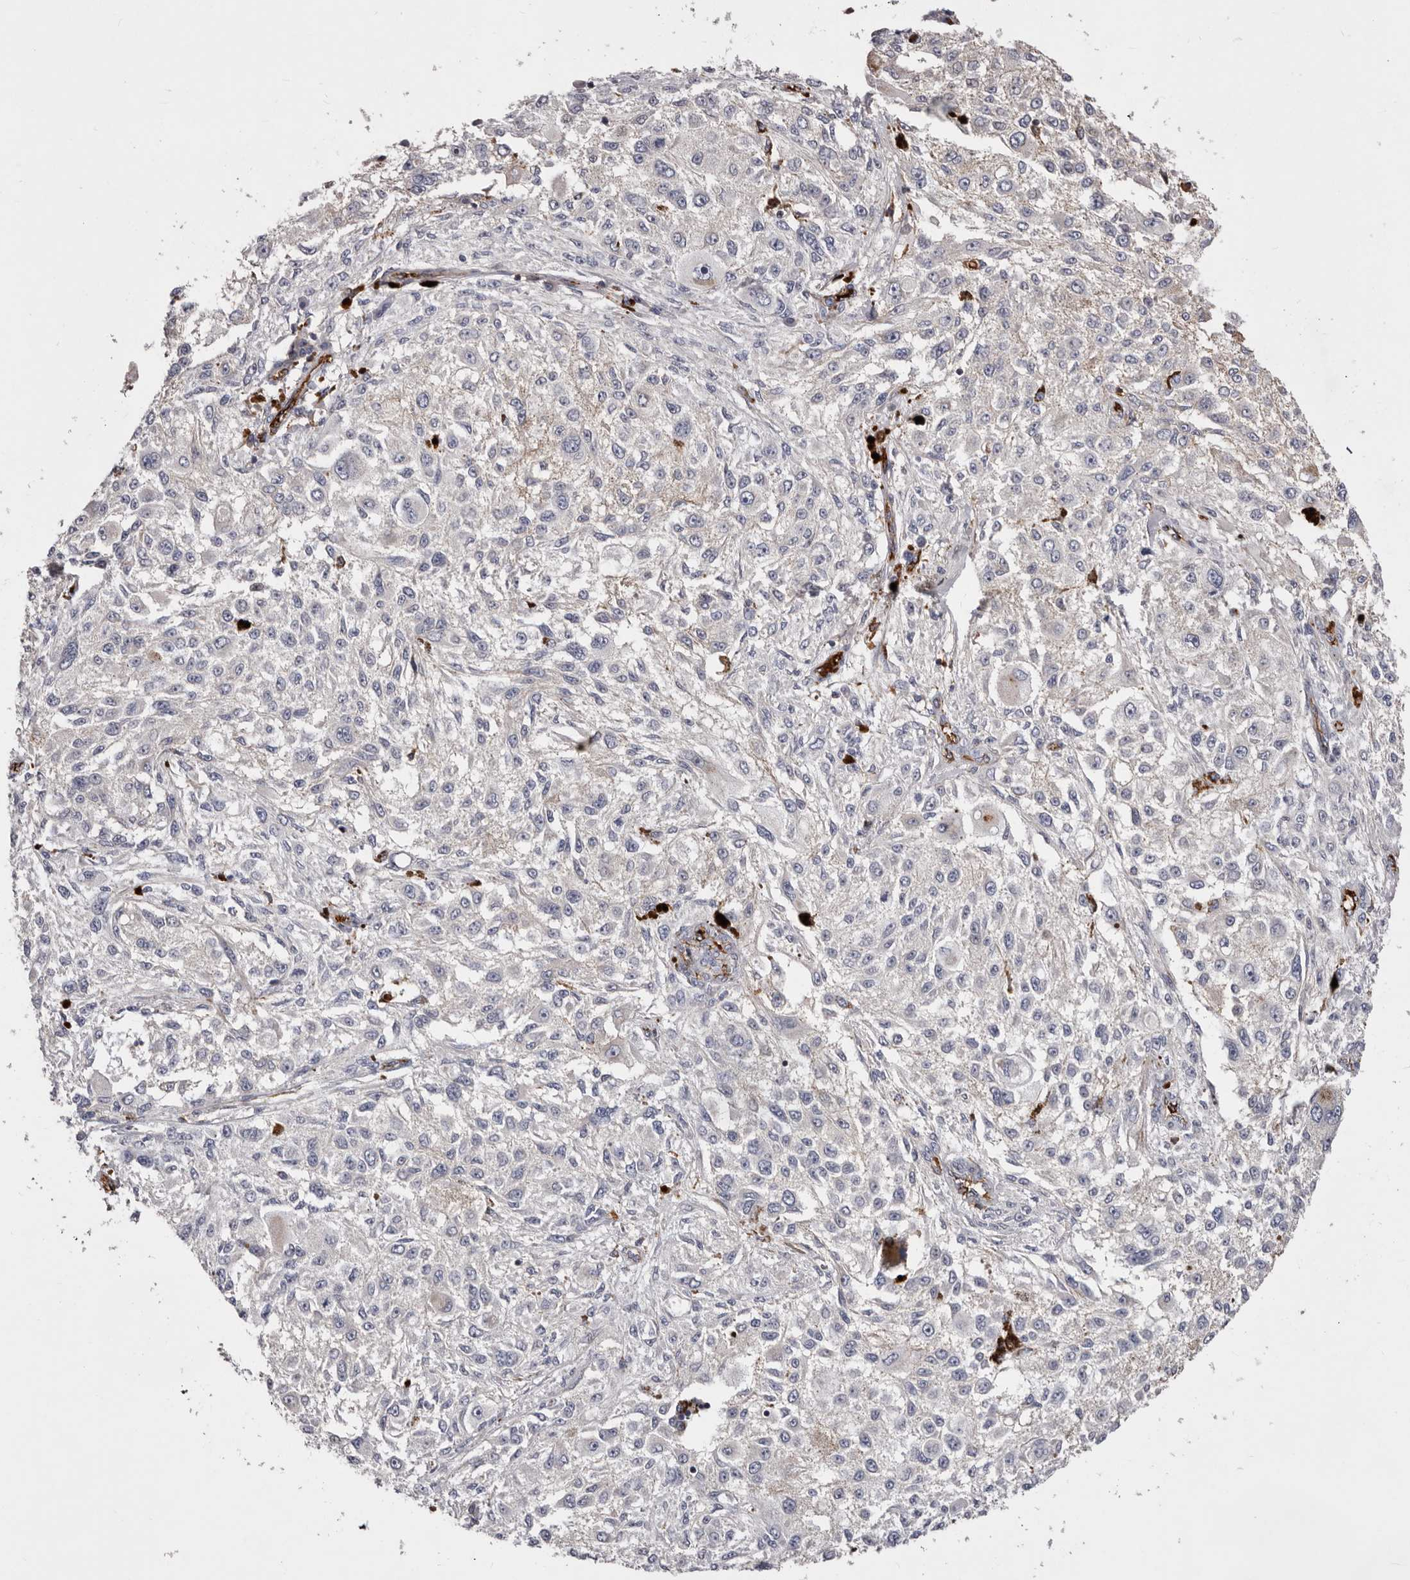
{"staining": {"intensity": "negative", "quantity": "none", "location": "none"}, "tissue": "melanoma", "cell_type": "Tumor cells", "image_type": "cancer", "snomed": [{"axis": "morphology", "description": "Necrosis, NOS"}, {"axis": "morphology", "description": "Malignant melanoma, NOS"}, {"axis": "topography", "description": "Skin"}], "caption": "Micrograph shows no significant protein positivity in tumor cells of malignant melanoma.", "gene": "NUBPL", "patient": {"sex": "female", "age": 87}}